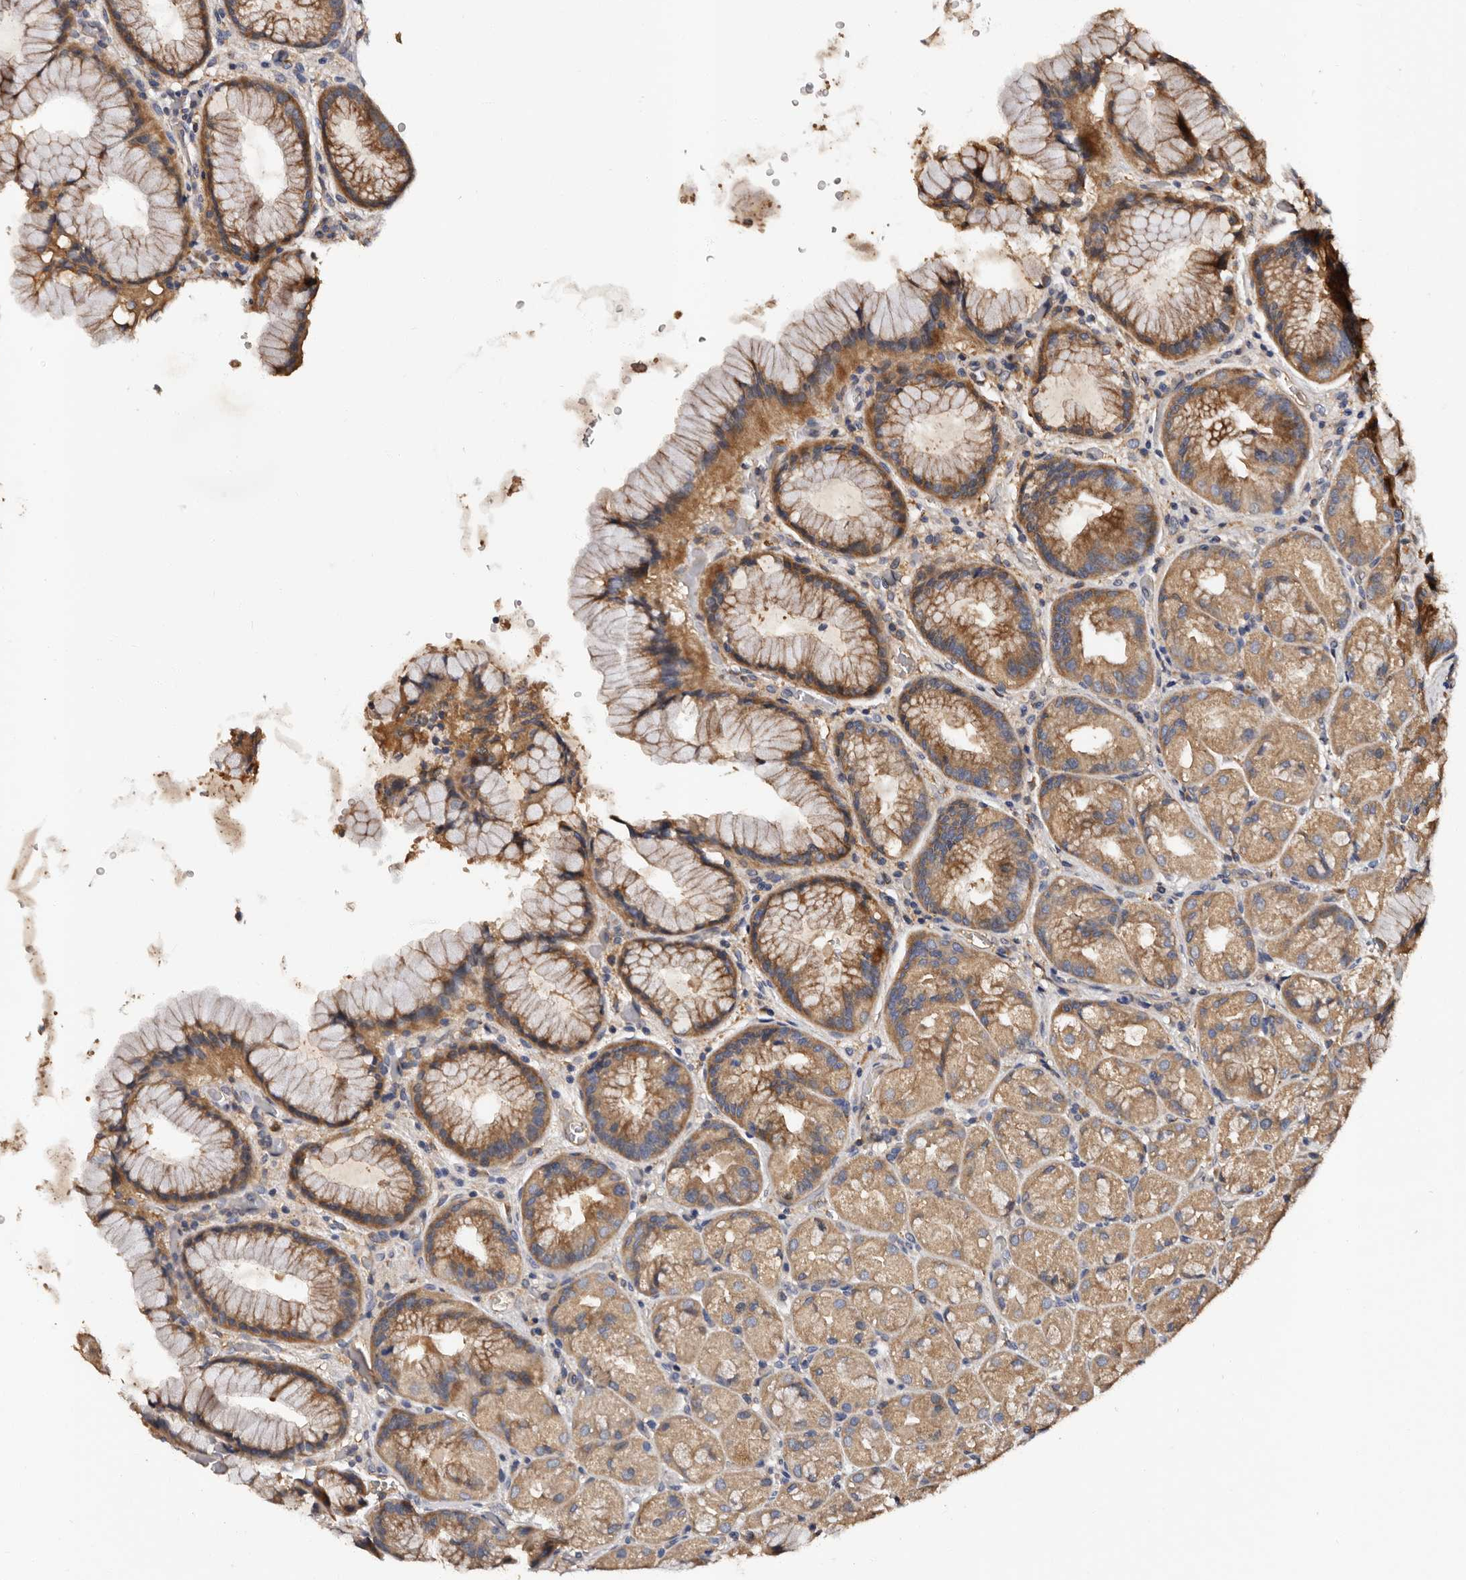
{"staining": {"intensity": "moderate", "quantity": ">75%", "location": "cytoplasmic/membranous"}, "tissue": "stomach", "cell_type": "Glandular cells", "image_type": "normal", "snomed": [{"axis": "morphology", "description": "Normal tissue, NOS"}, {"axis": "topography", "description": "Stomach, upper"}, {"axis": "topography", "description": "Stomach"}], "caption": "Protein analysis of normal stomach exhibits moderate cytoplasmic/membranous staining in about >75% of glandular cells.", "gene": "ADCK5", "patient": {"sex": "male", "age": 48}}